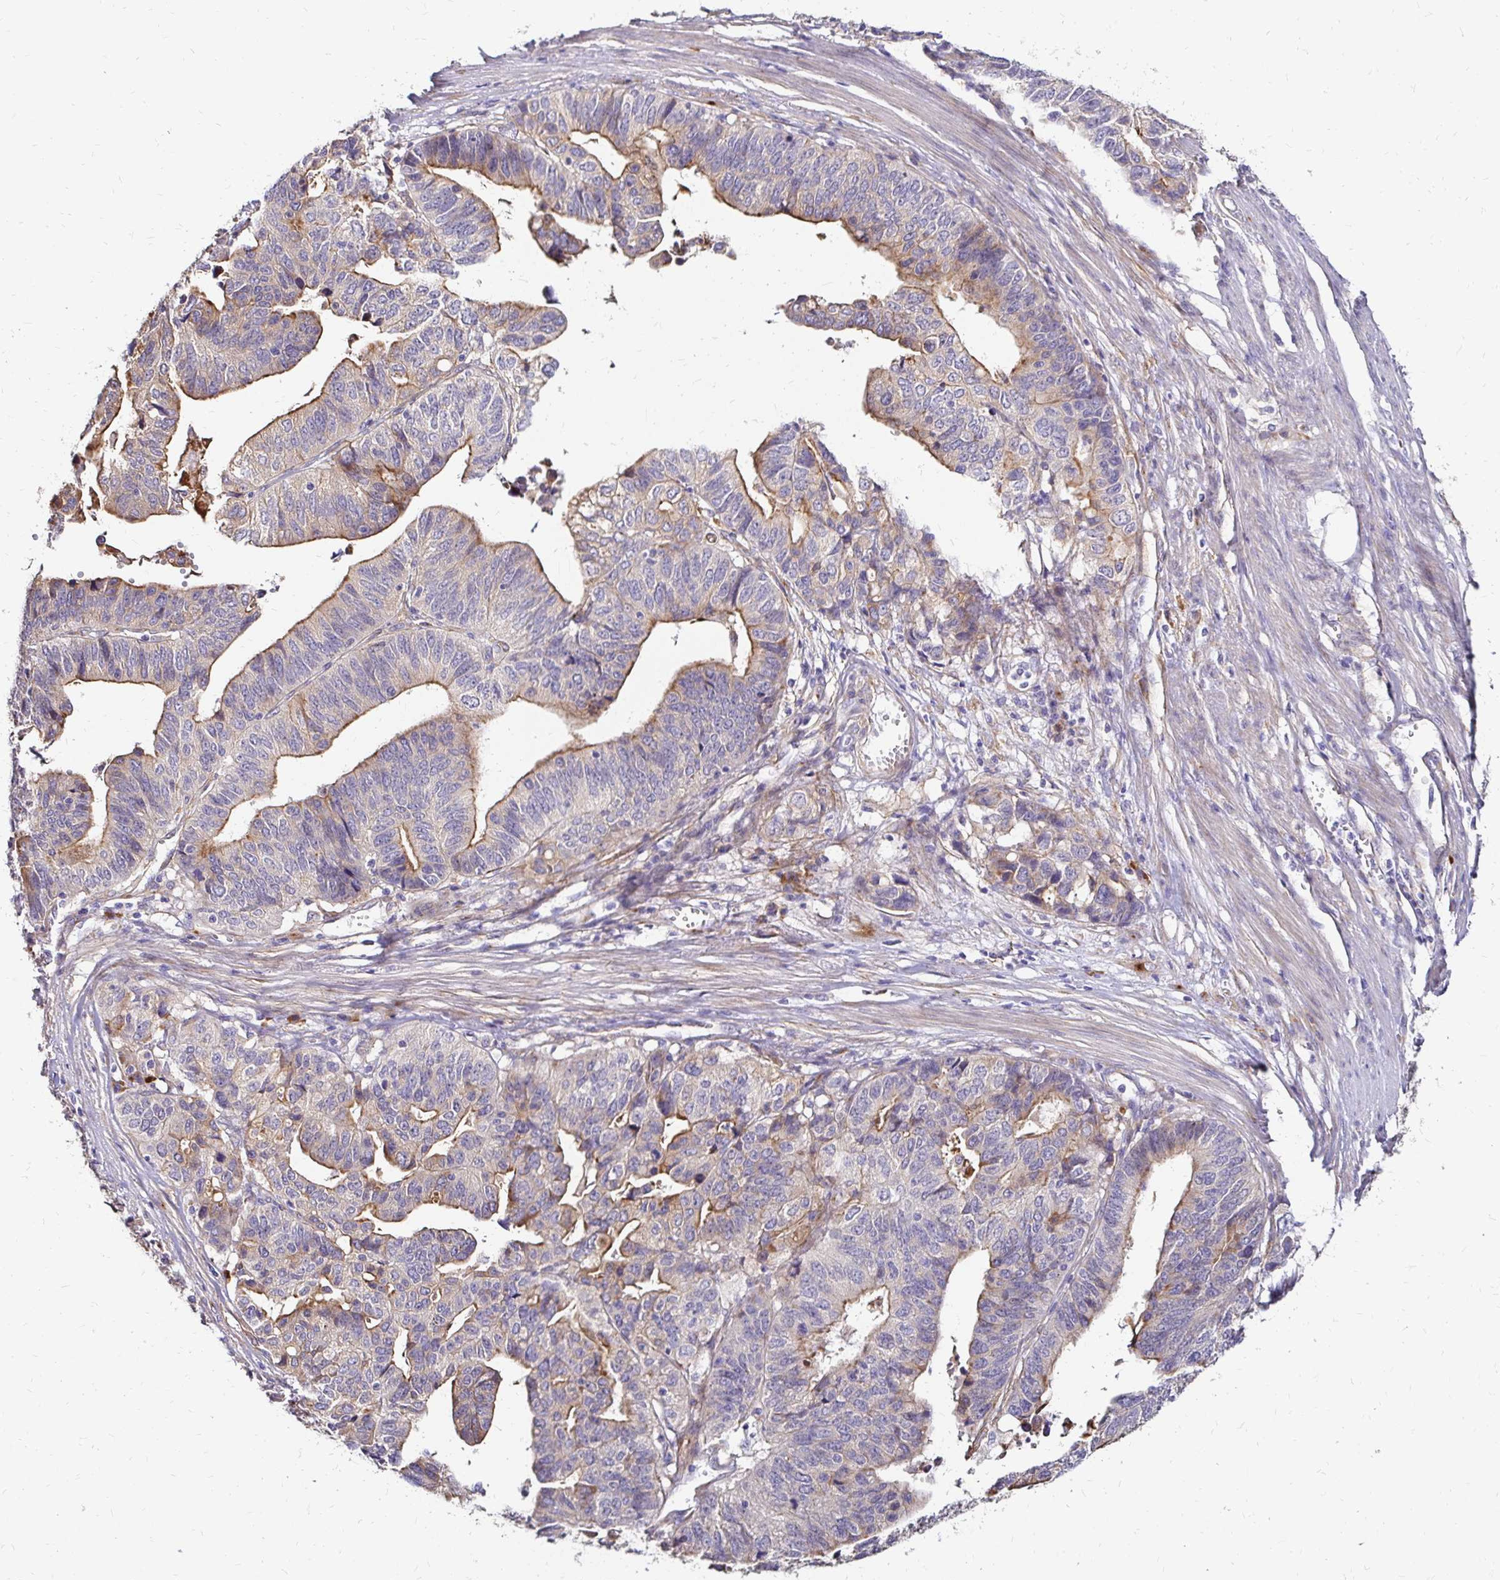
{"staining": {"intensity": "moderate", "quantity": "25%-75%", "location": "cytoplasmic/membranous"}, "tissue": "stomach cancer", "cell_type": "Tumor cells", "image_type": "cancer", "snomed": [{"axis": "morphology", "description": "Adenocarcinoma, NOS"}, {"axis": "topography", "description": "Stomach, upper"}], "caption": "Stomach adenocarcinoma stained for a protein (brown) demonstrates moderate cytoplasmic/membranous positive expression in approximately 25%-75% of tumor cells.", "gene": "PRIMA1", "patient": {"sex": "female", "age": 67}}